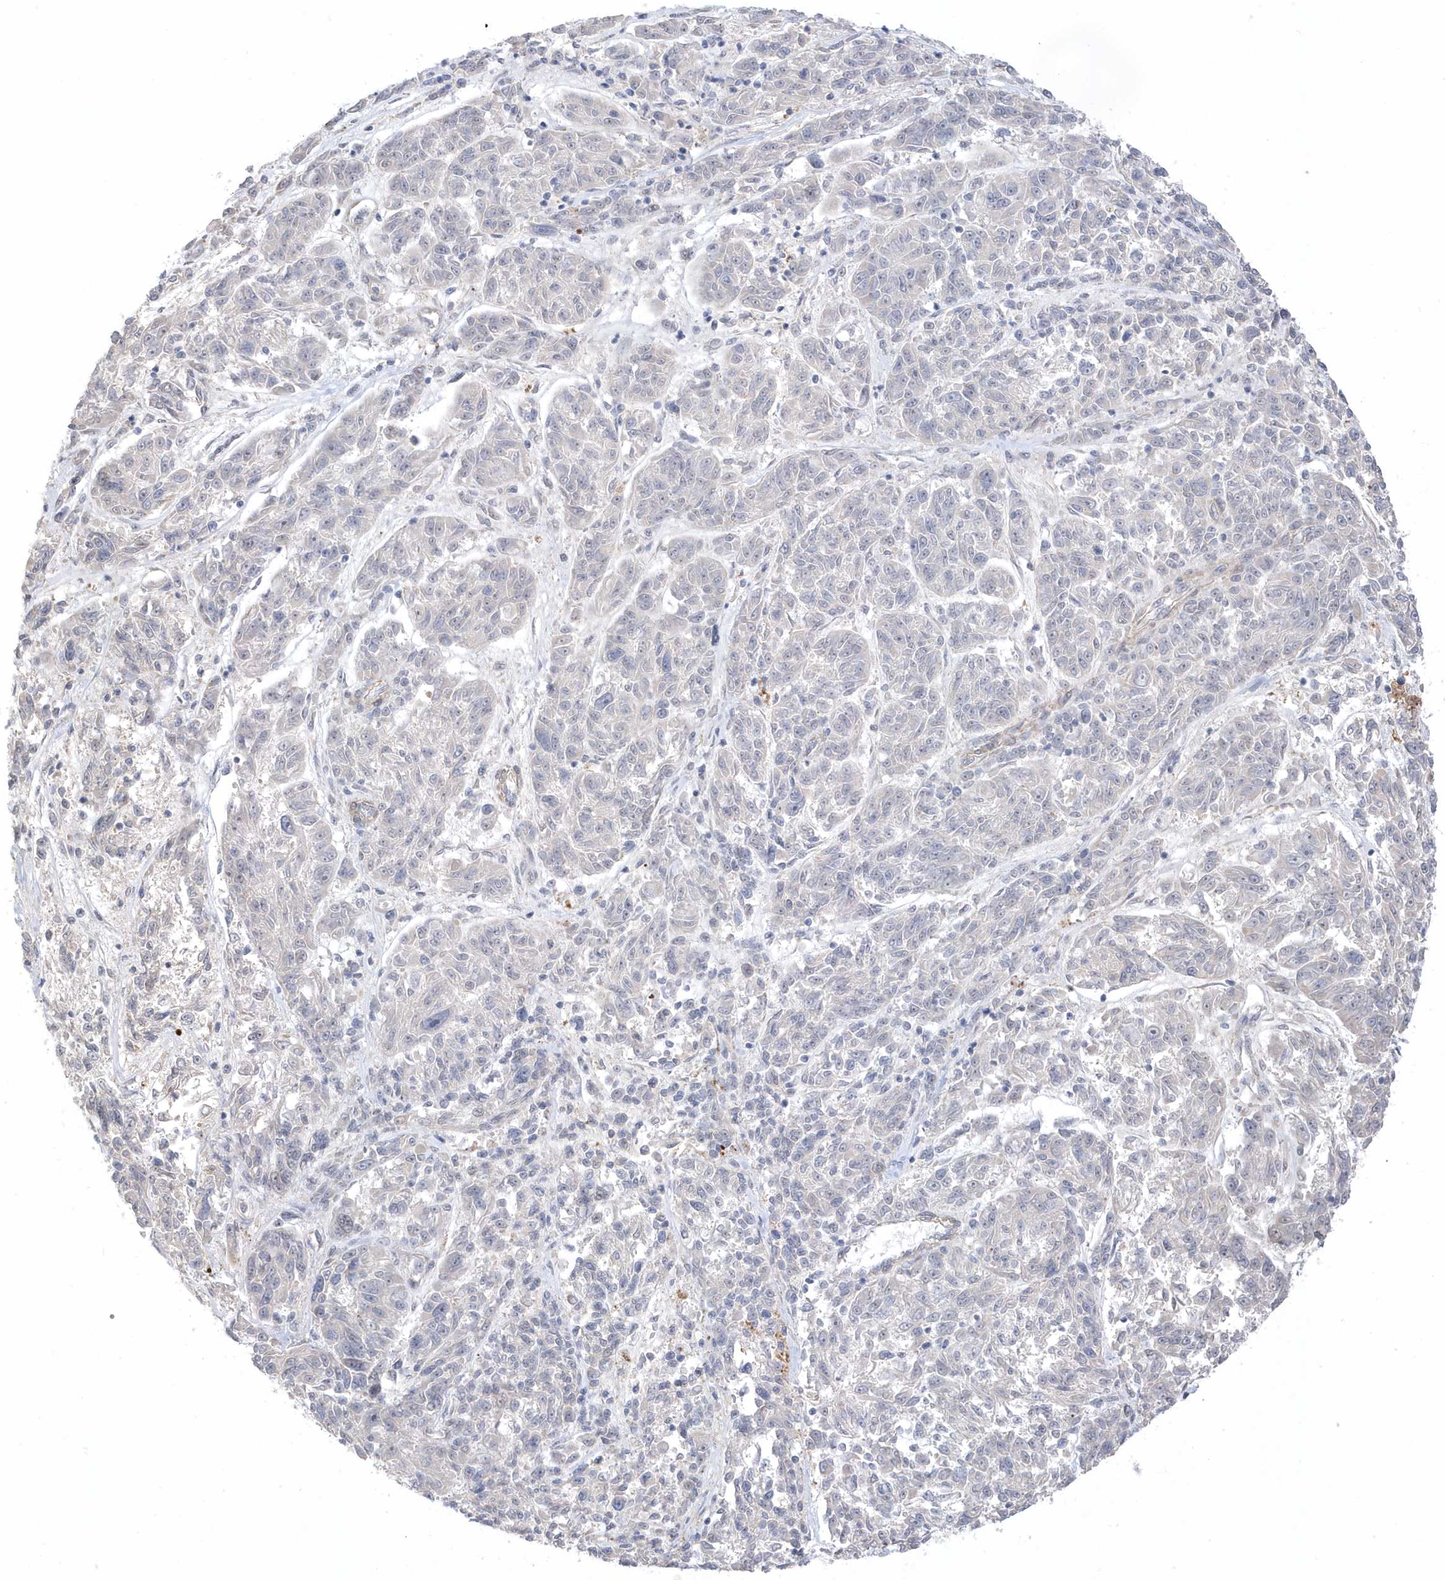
{"staining": {"intensity": "negative", "quantity": "none", "location": "none"}, "tissue": "melanoma", "cell_type": "Tumor cells", "image_type": "cancer", "snomed": [{"axis": "morphology", "description": "Malignant melanoma, NOS"}, {"axis": "topography", "description": "Skin"}], "caption": "Micrograph shows no protein positivity in tumor cells of malignant melanoma tissue.", "gene": "GTPBP6", "patient": {"sex": "male", "age": 53}}